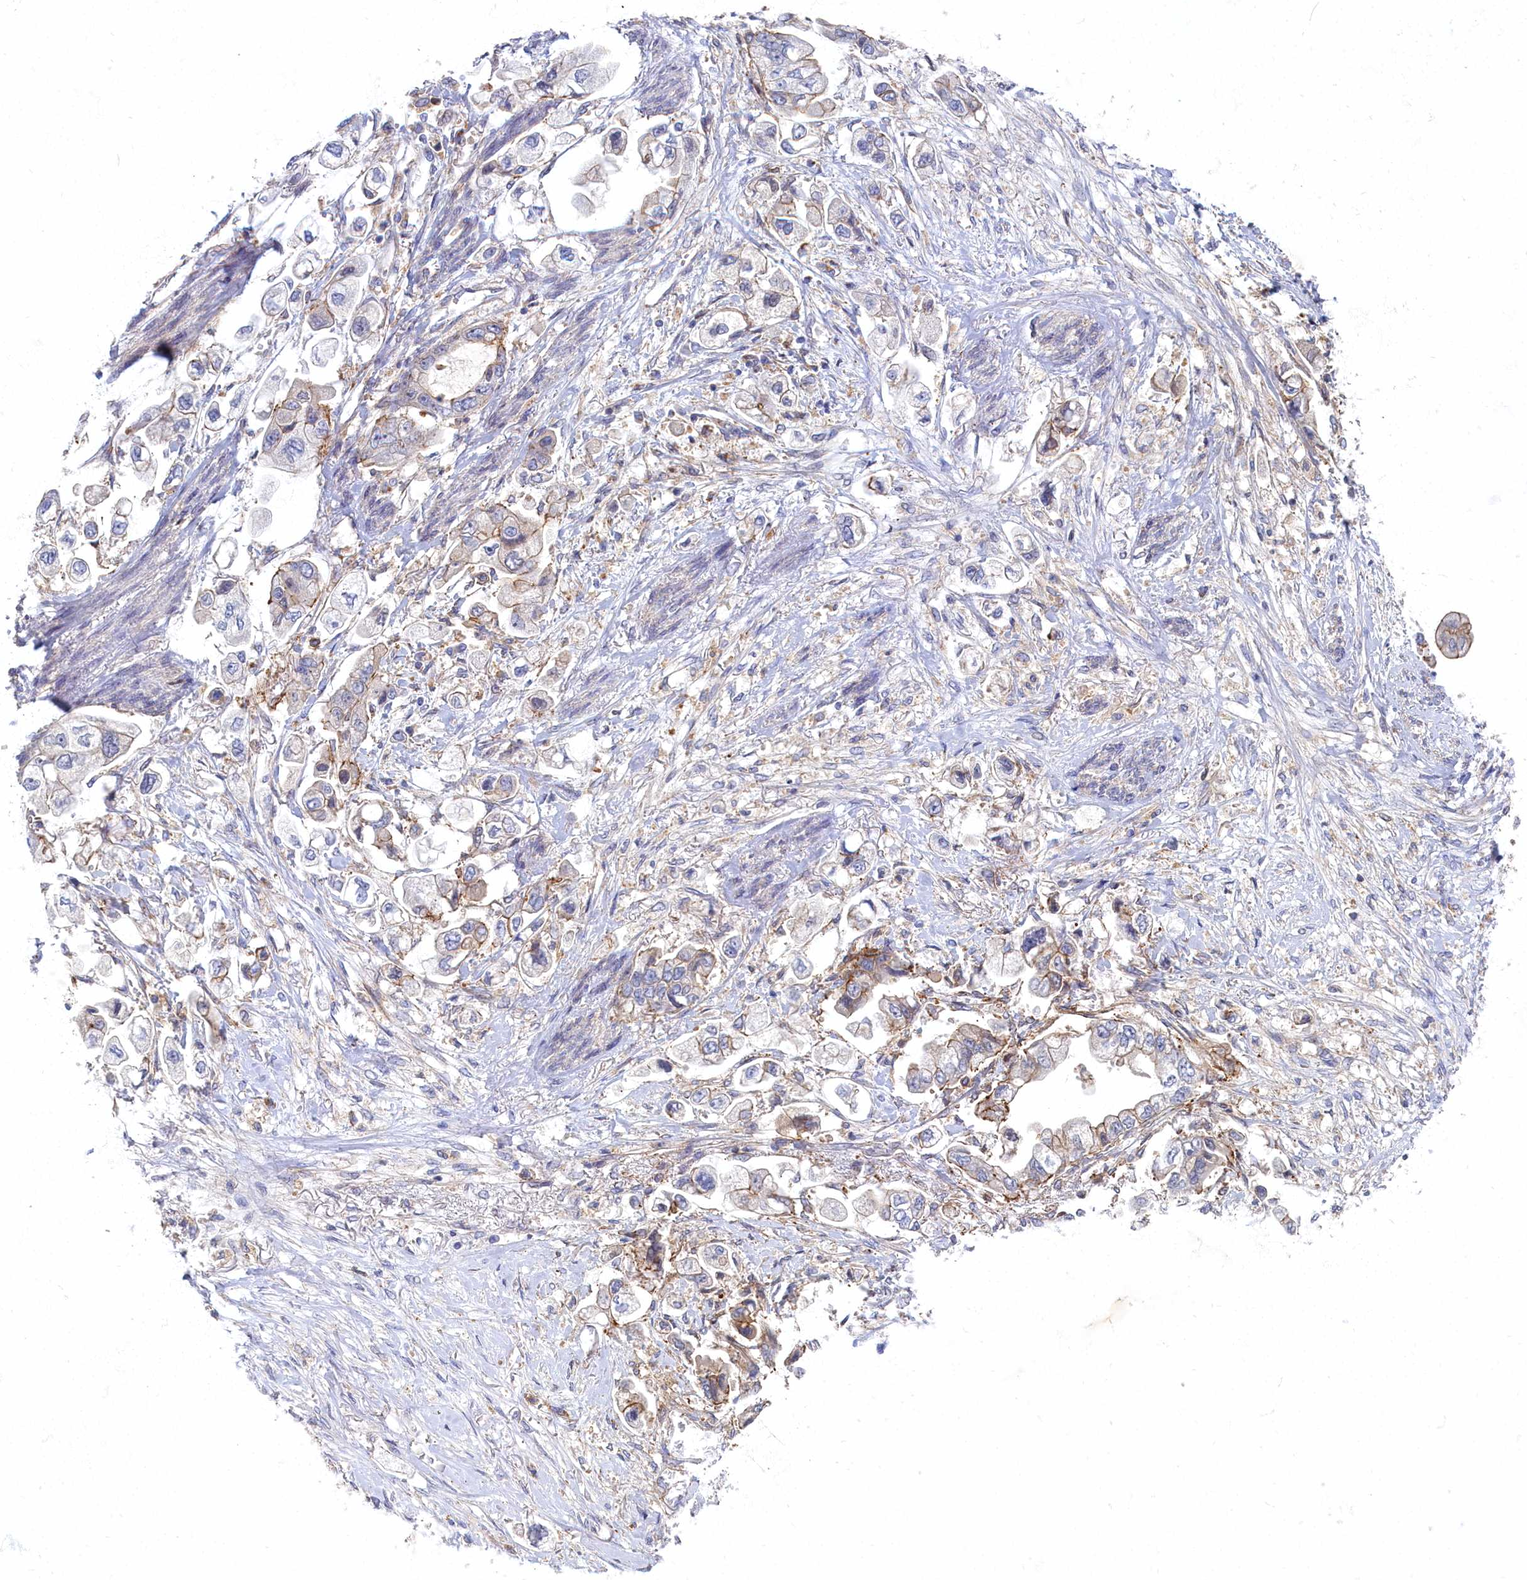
{"staining": {"intensity": "weak", "quantity": "<25%", "location": "cytoplasmic/membranous"}, "tissue": "stomach cancer", "cell_type": "Tumor cells", "image_type": "cancer", "snomed": [{"axis": "morphology", "description": "Adenocarcinoma, NOS"}, {"axis": "topography", "description": "Stomach"}], "caption": "Stomach cancer (adenocarcinoma) was stained to show a protein in brown. There is no significant expression in tumor cells. Nuclei are stained in blue.", "gene": "PSMG2", "patient": {"sex": "male", "age": 62}}